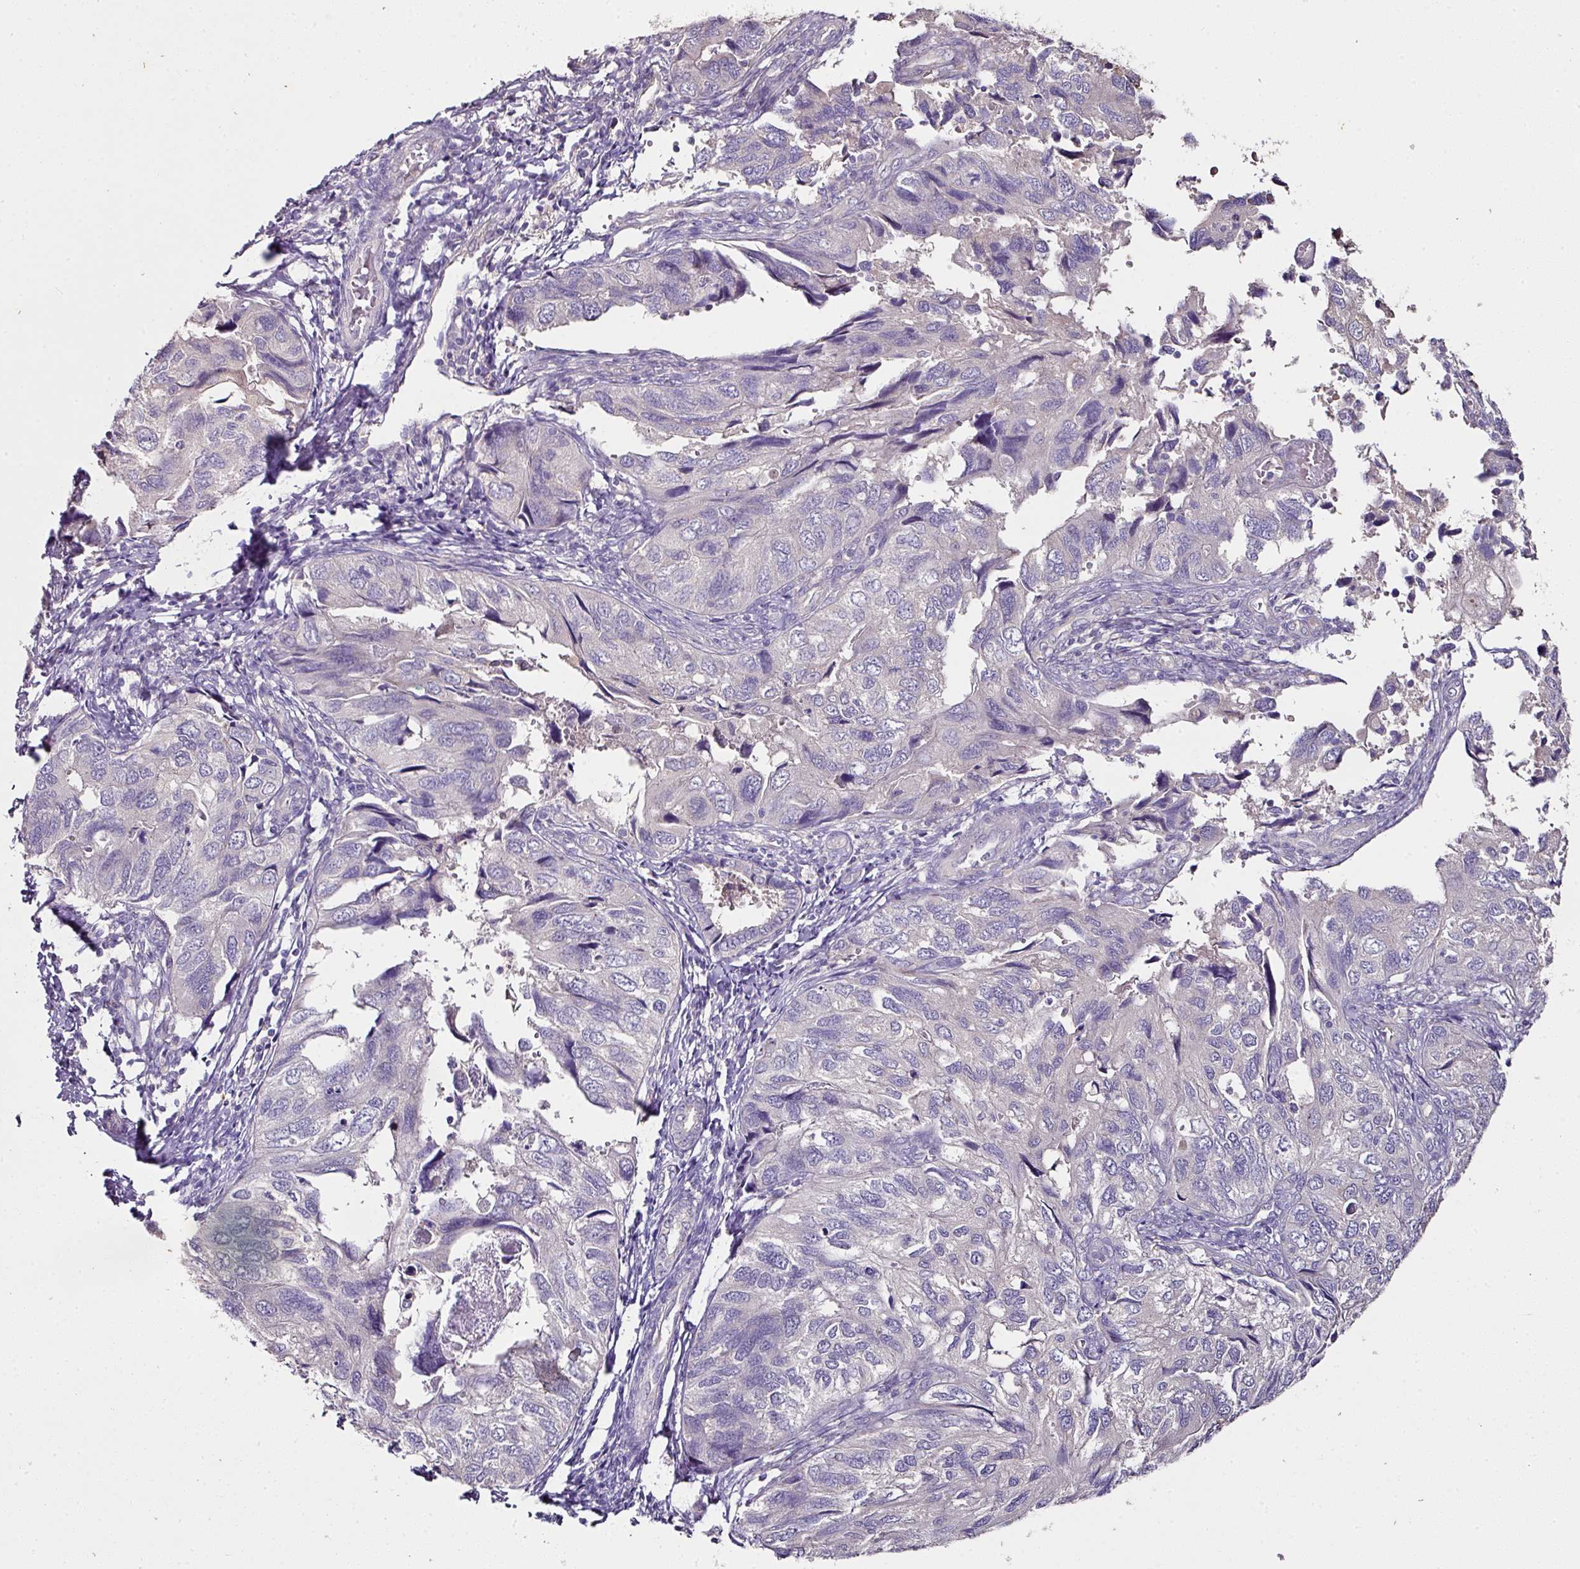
{"staining": {"intensity": "negative", "quantity": "none", "location": "none"}, "tissue": "endometrial cancer", "cell_type": "Tumor cells", "image_type": "cancer", "snomed": [{"axis": "morphology", "description": "Carcinoma, NOS"}, {"axis": "topography", "description": "Uterus"}], "caption": "An immunohistochemistry (IHC) photomicrograph of carcinoma (endometrial) is shown. There is no staining in tumor cells of carcinoma (endometrial). (Brightfield microscopy of DAB (3,3'-diaminobenzidine) immunohistochemistry at high magnification).", "gene": "SKIC2", "patient": {"sex": "female", "age": 76}}